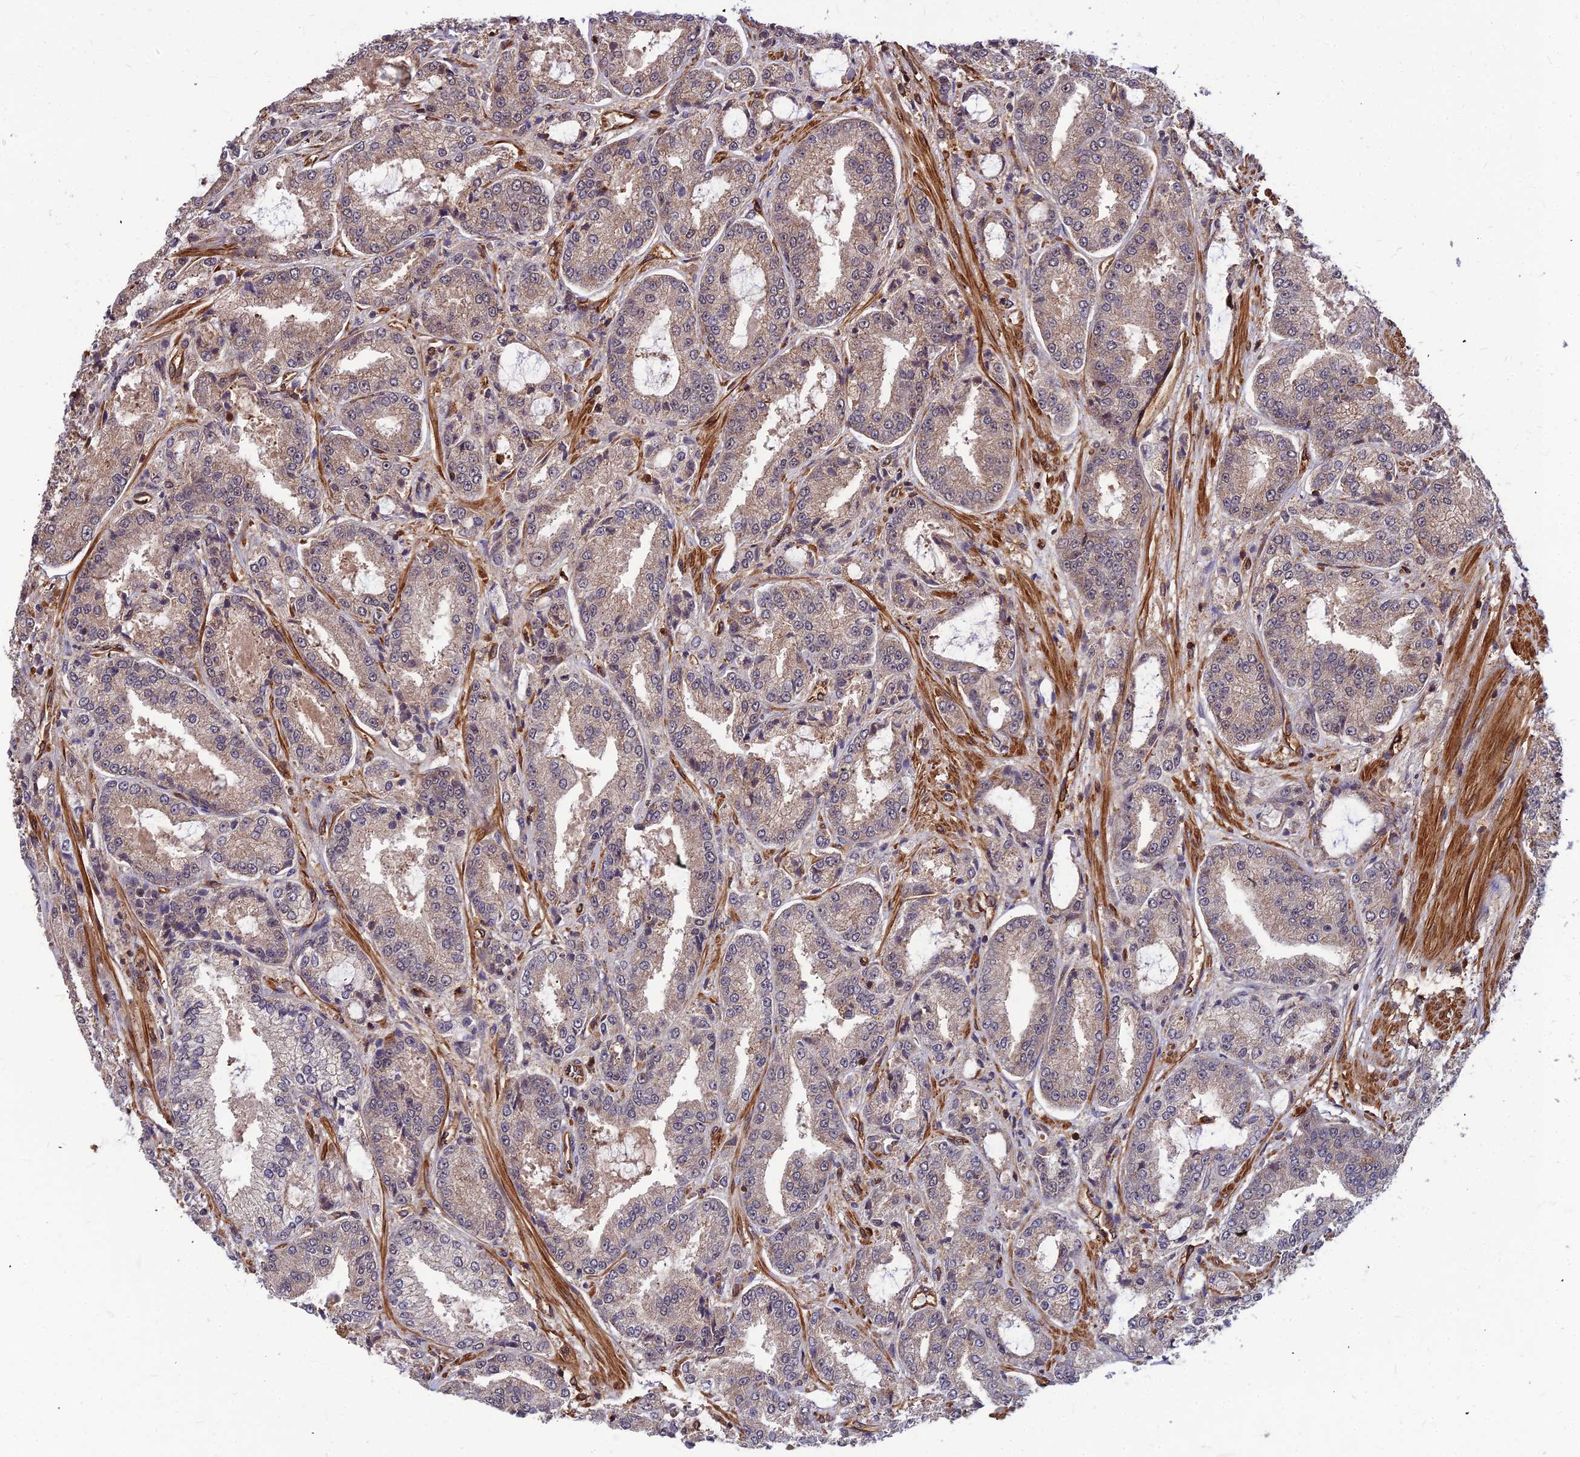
{"staining": {"intensity": "moderate", "quantity": "25%-75%", "location": "cytoplasmic/membranous"}, "tissue": "prostate cancer", "cell_type": "Tumor cells", "image_type": "cancer", "snomed": [{"axis": "morphology", "description": "Adenocarcinoma, High grade"}, {"axis": "topography", "description": "Prostate"}], "caption": "High-magnification brightfield microscopy of prostate adenocarcinoma (high-grade) stained with DAB (brown) and counterstained with hematoxylin (blue). tumor cells exhibit moderate cytoplasmic/membranous expression is seen in approximately25%-75% of cells. (DAB (3,3'-diaminobenzidine) = brown stain, brightfield microscopy at high magnification).", "gene": "ZNF467", "patient": {"sex": "male", "age": 71}}